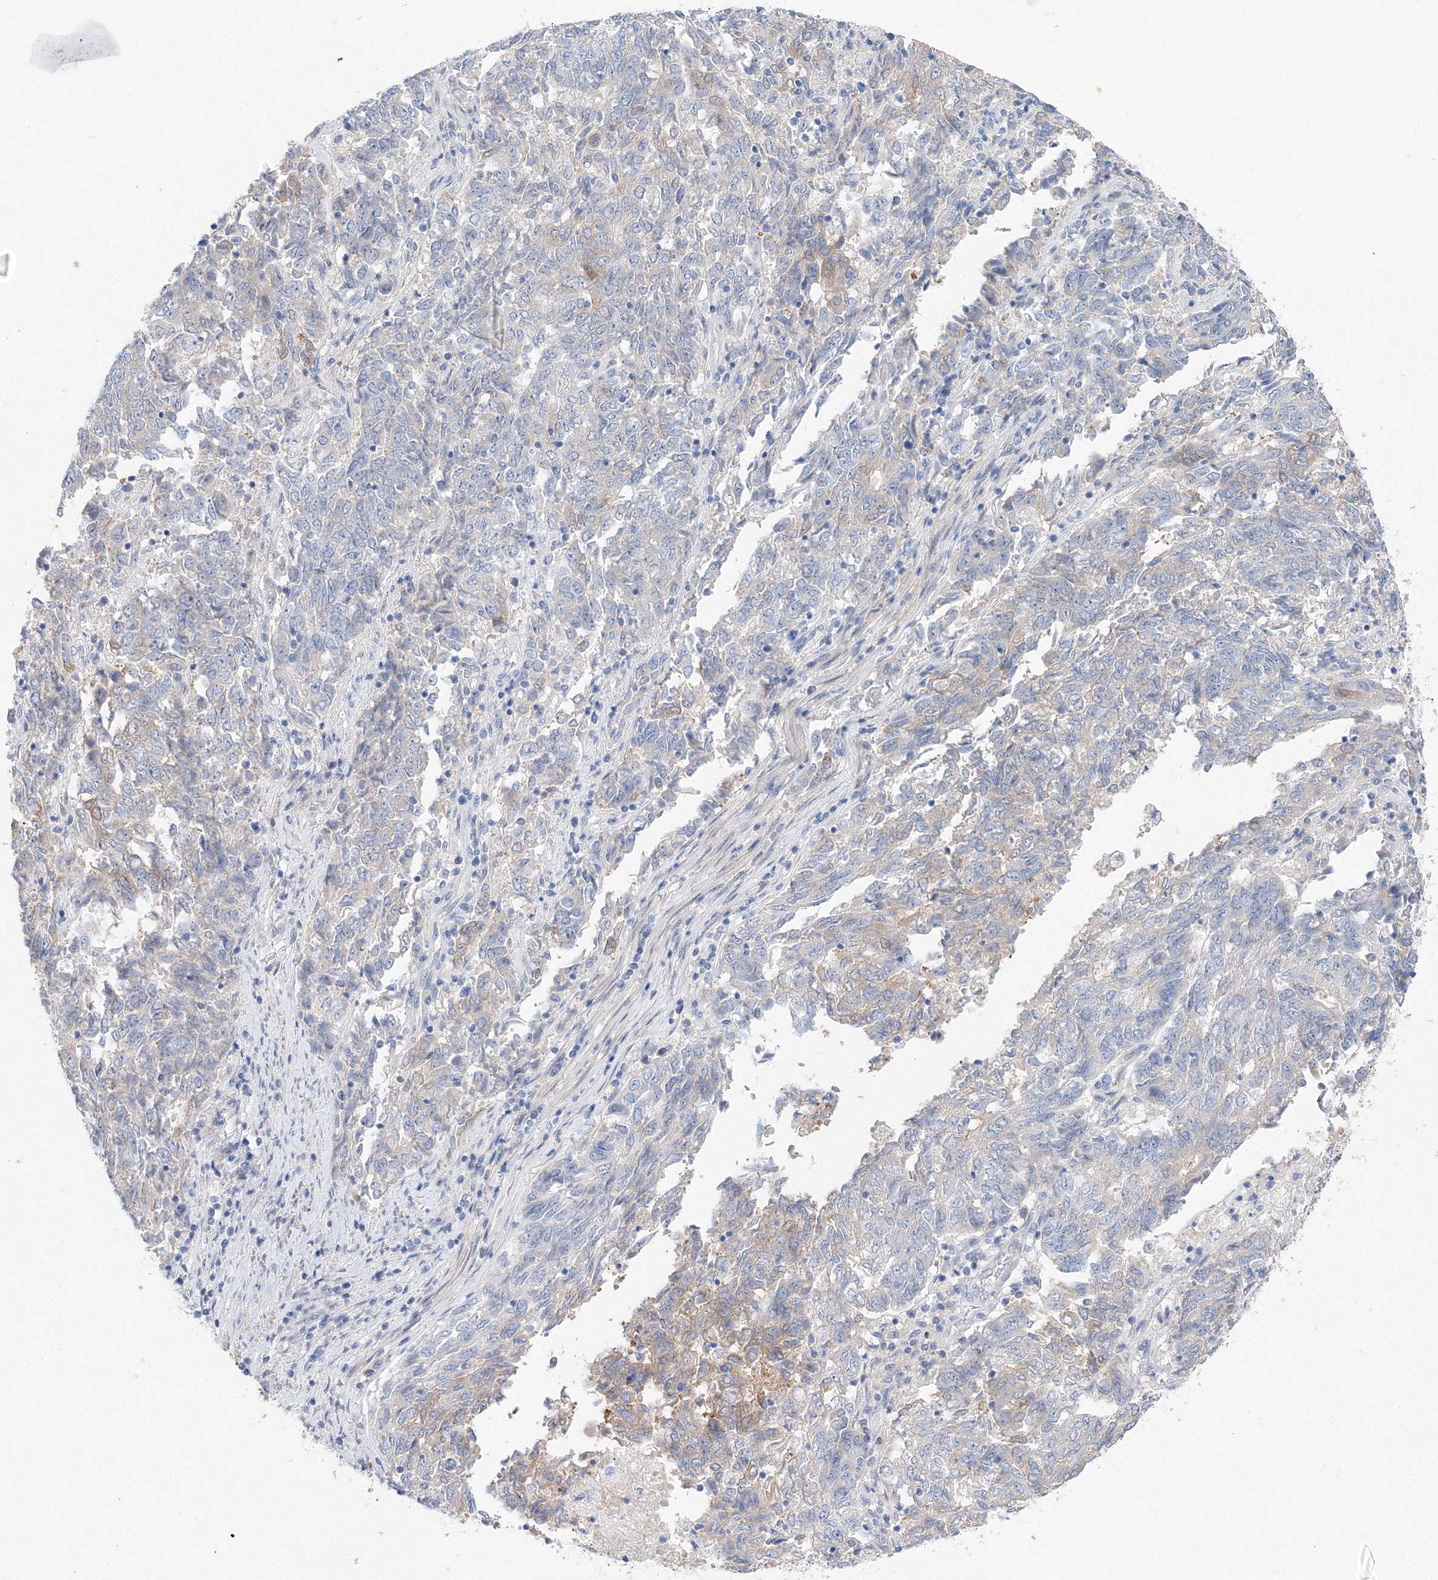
{"staining": {"intensity": "negative", "quantity": "none", "location": "none"}, "tissue": "endometrial cancer", "cell_type": "Tumor cells", "image_type": "cancer", "snomed": [{"axis": "morphology", "description": "Adenocarcinoma, NOS"}, {"axis": "topography", "description": "Endometrium"}], "caption": "Protein analysis of adenocarcinoma (endometrial) displays no significant positivity in tumor cells. (DAB immunohistochemistry with hematoxylin counter stain).", "gene": "TAMM41", "patient": {"sex": "female", "age": 80}}